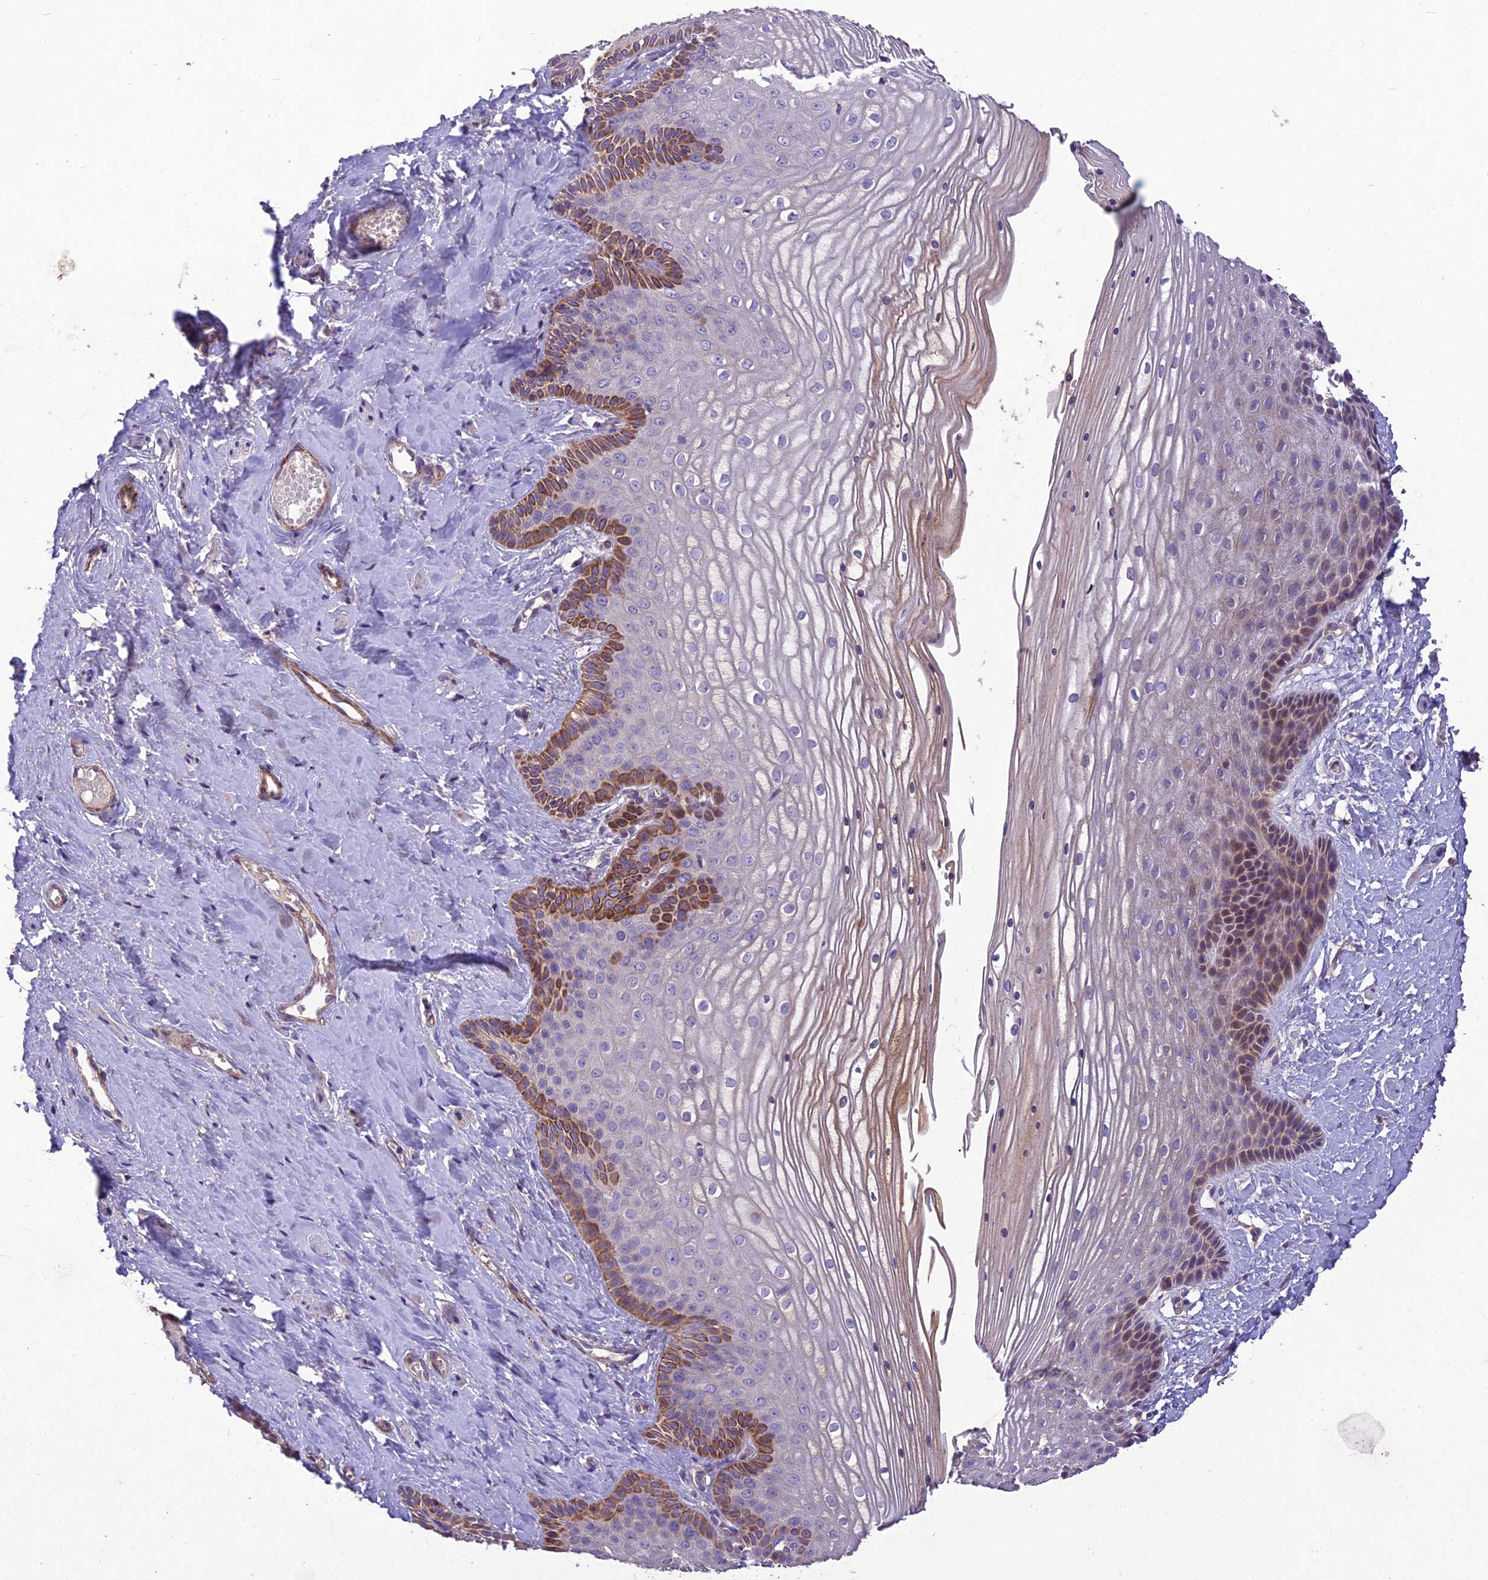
{"staining": {"intensity": "strong", "quantity": "<25%", "location": "cytoplasmic/membranous"}, "tissue": "vagina", "cell_type": "Squamous epithelial cells", "image_type": "normal", "snomed": [{"axis": "morphology", "description": "Normal tissue, NOS"}, {"axis": "topography", "description": "Vagina"}, {"axis": "topography", "description": "Cervix"}], "caption": "A micrograph of human vagina stained for a protein exhibits strong cytoplasmic/membranous brown staining in squamous epithelial cells.", "gene": "CLUH", "patient": {"sex": "female", "age": 40}}